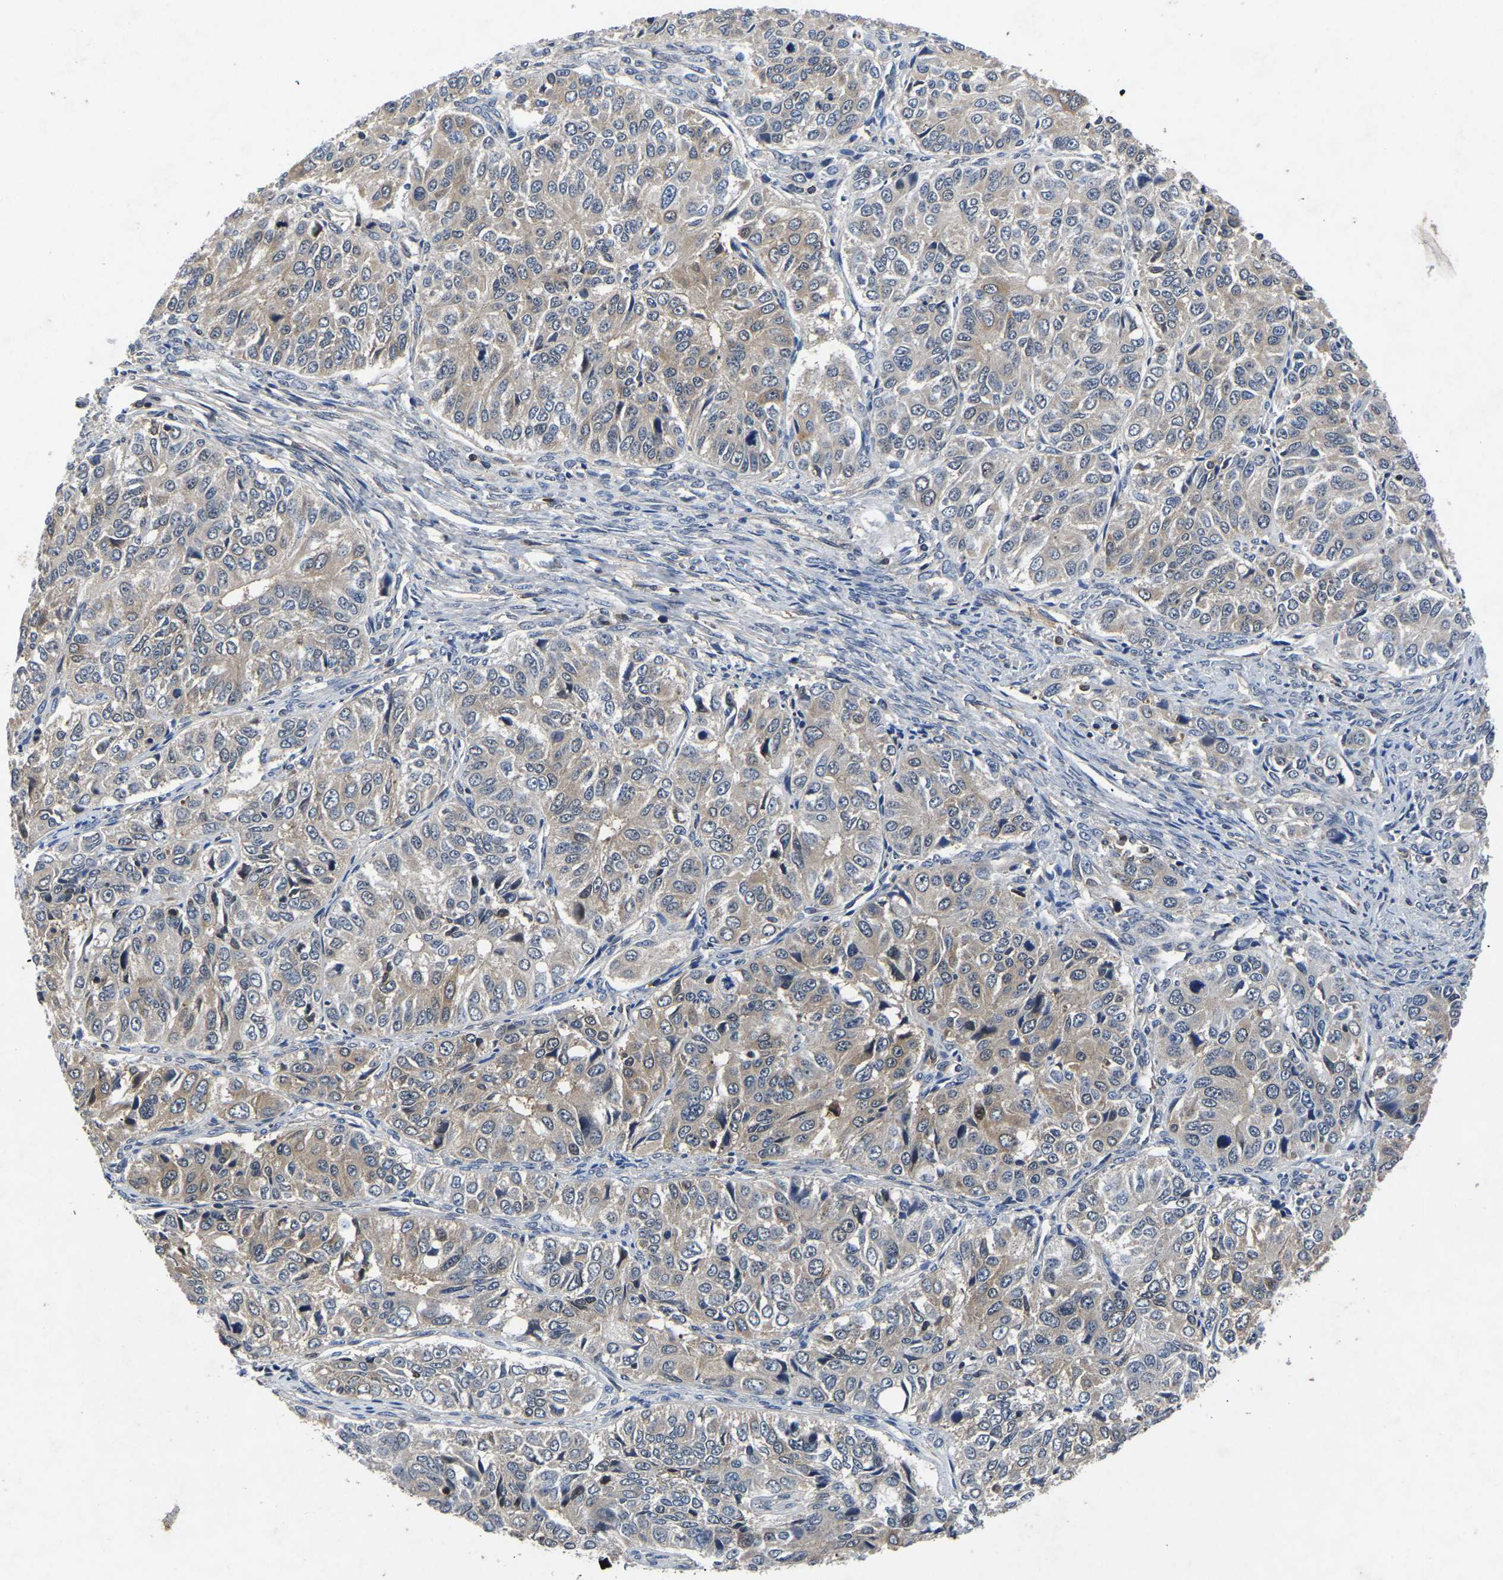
{"staining": {"intensity": "weak", "quantity": "25%-75%", "location": "cytoplasmic/membranous"}, "tissue": "ovarian cancer", "cell_type": "Tumor cells", "image_type": "cancer", "snomed": [{"axis": "morphology", "description": "Carcinoma, endometroid"}, {"axis": "topography", "description": "Ovary"}], "caption": "Brown immunohistochemical staining in ovarian cancer shows weak cytoplasmic/membranous positivity in about 25%-75% of tumor cells.", "gene": "FGD5", "patient": {"sex": "female", "age": 51}}